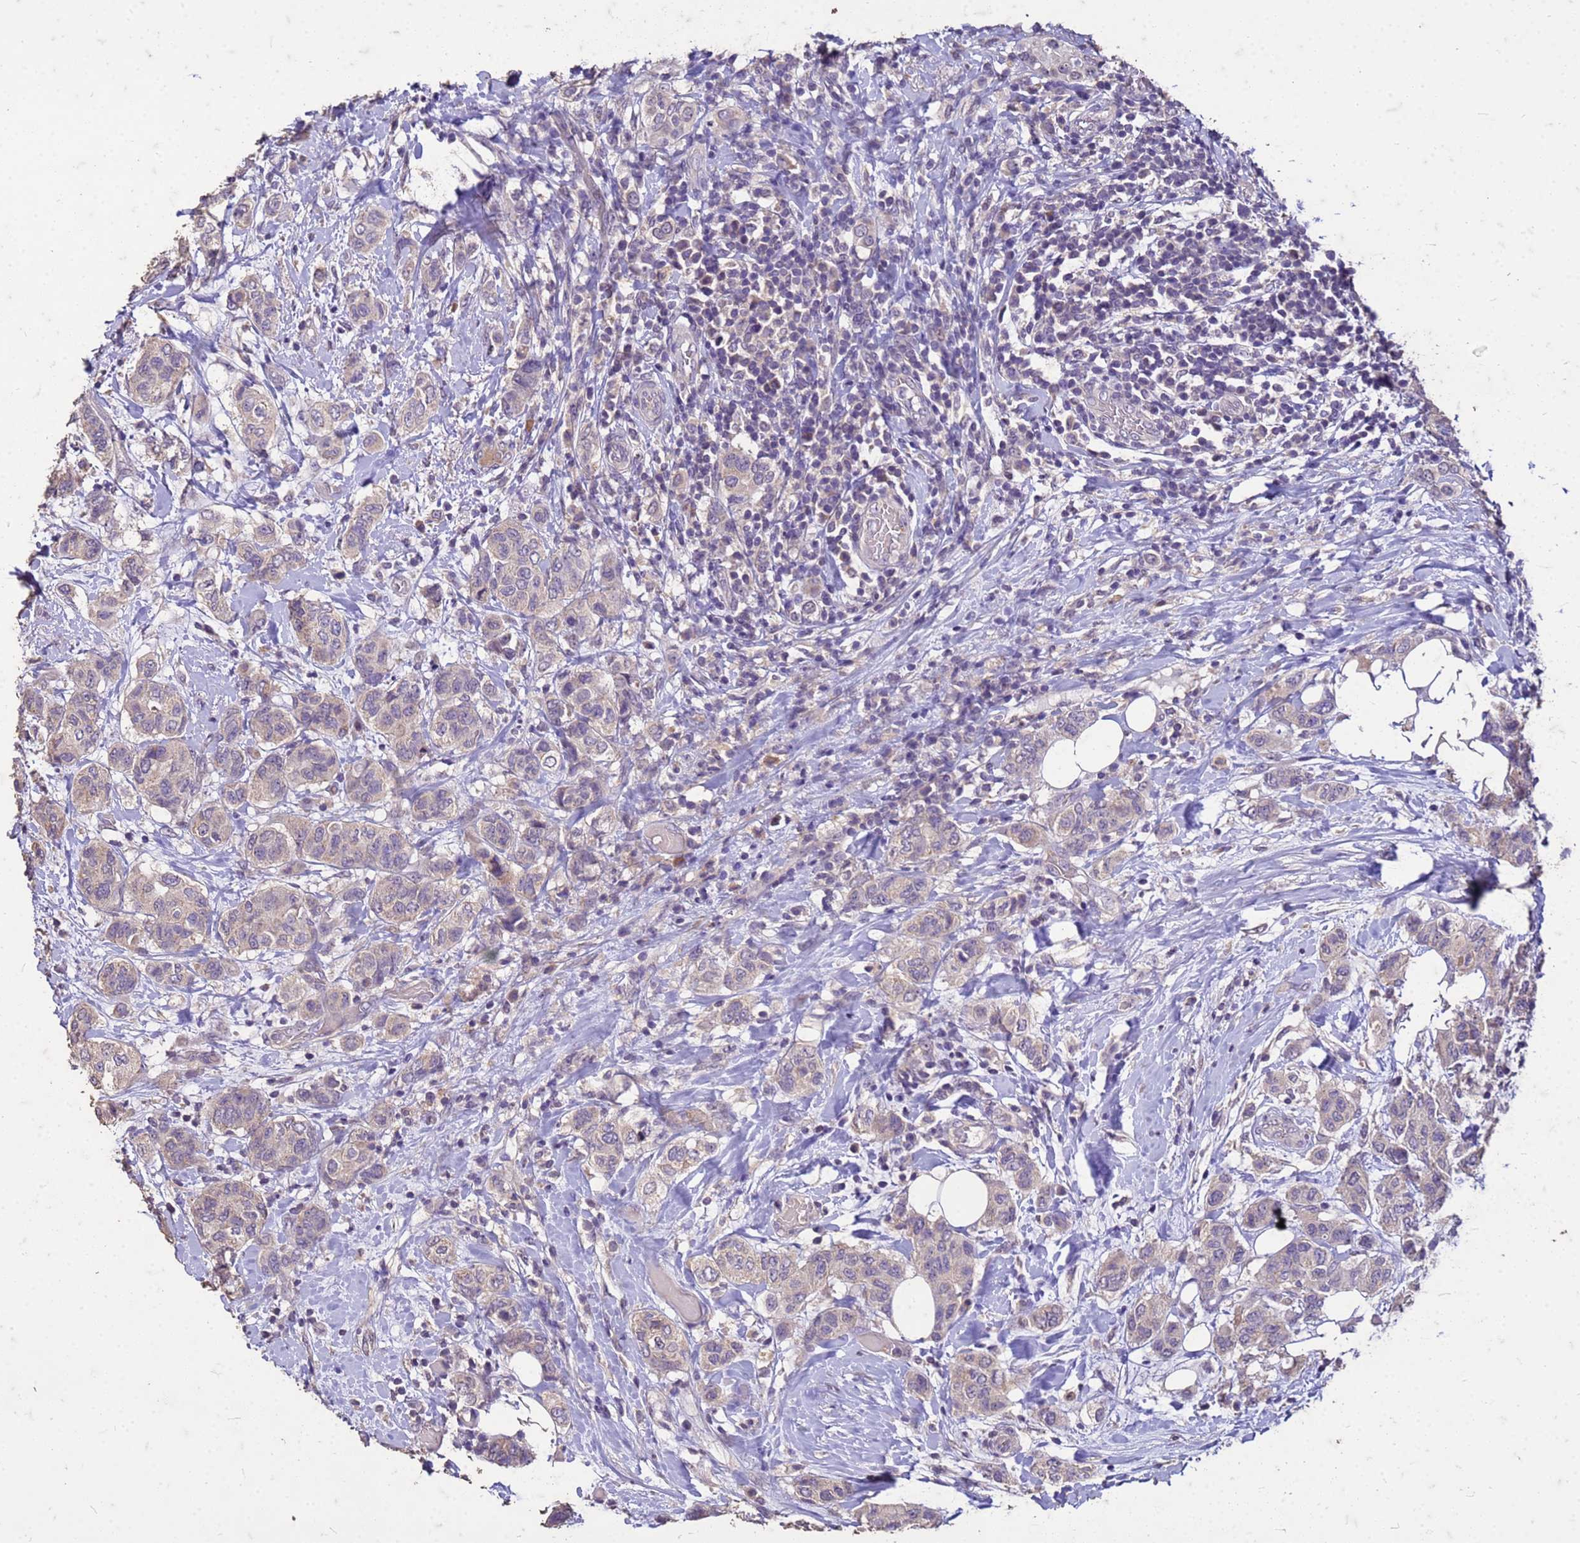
{"staining": {"intensity": "negative", "quantity": "none", "location": "none"}, "tissue": "breast cancer", "cell_type": "Tumor cells", "image_type": "cancer", "snomed": [{"axis": "morphology", "description": "Lobular carcinoma"}, {"axis": "topography", "description": "Breast"}], "caption": "IHC of lobular carcinoma (breast) displays no staining in tumor cells. (Stains: DAB immunohistochemistry (IHC) with hematoxylin counter stain, Microscopy: brightfield microscopy at high magnification).", "gene": "FAM184B", "patient": {"sex": "female", "age": 51}}